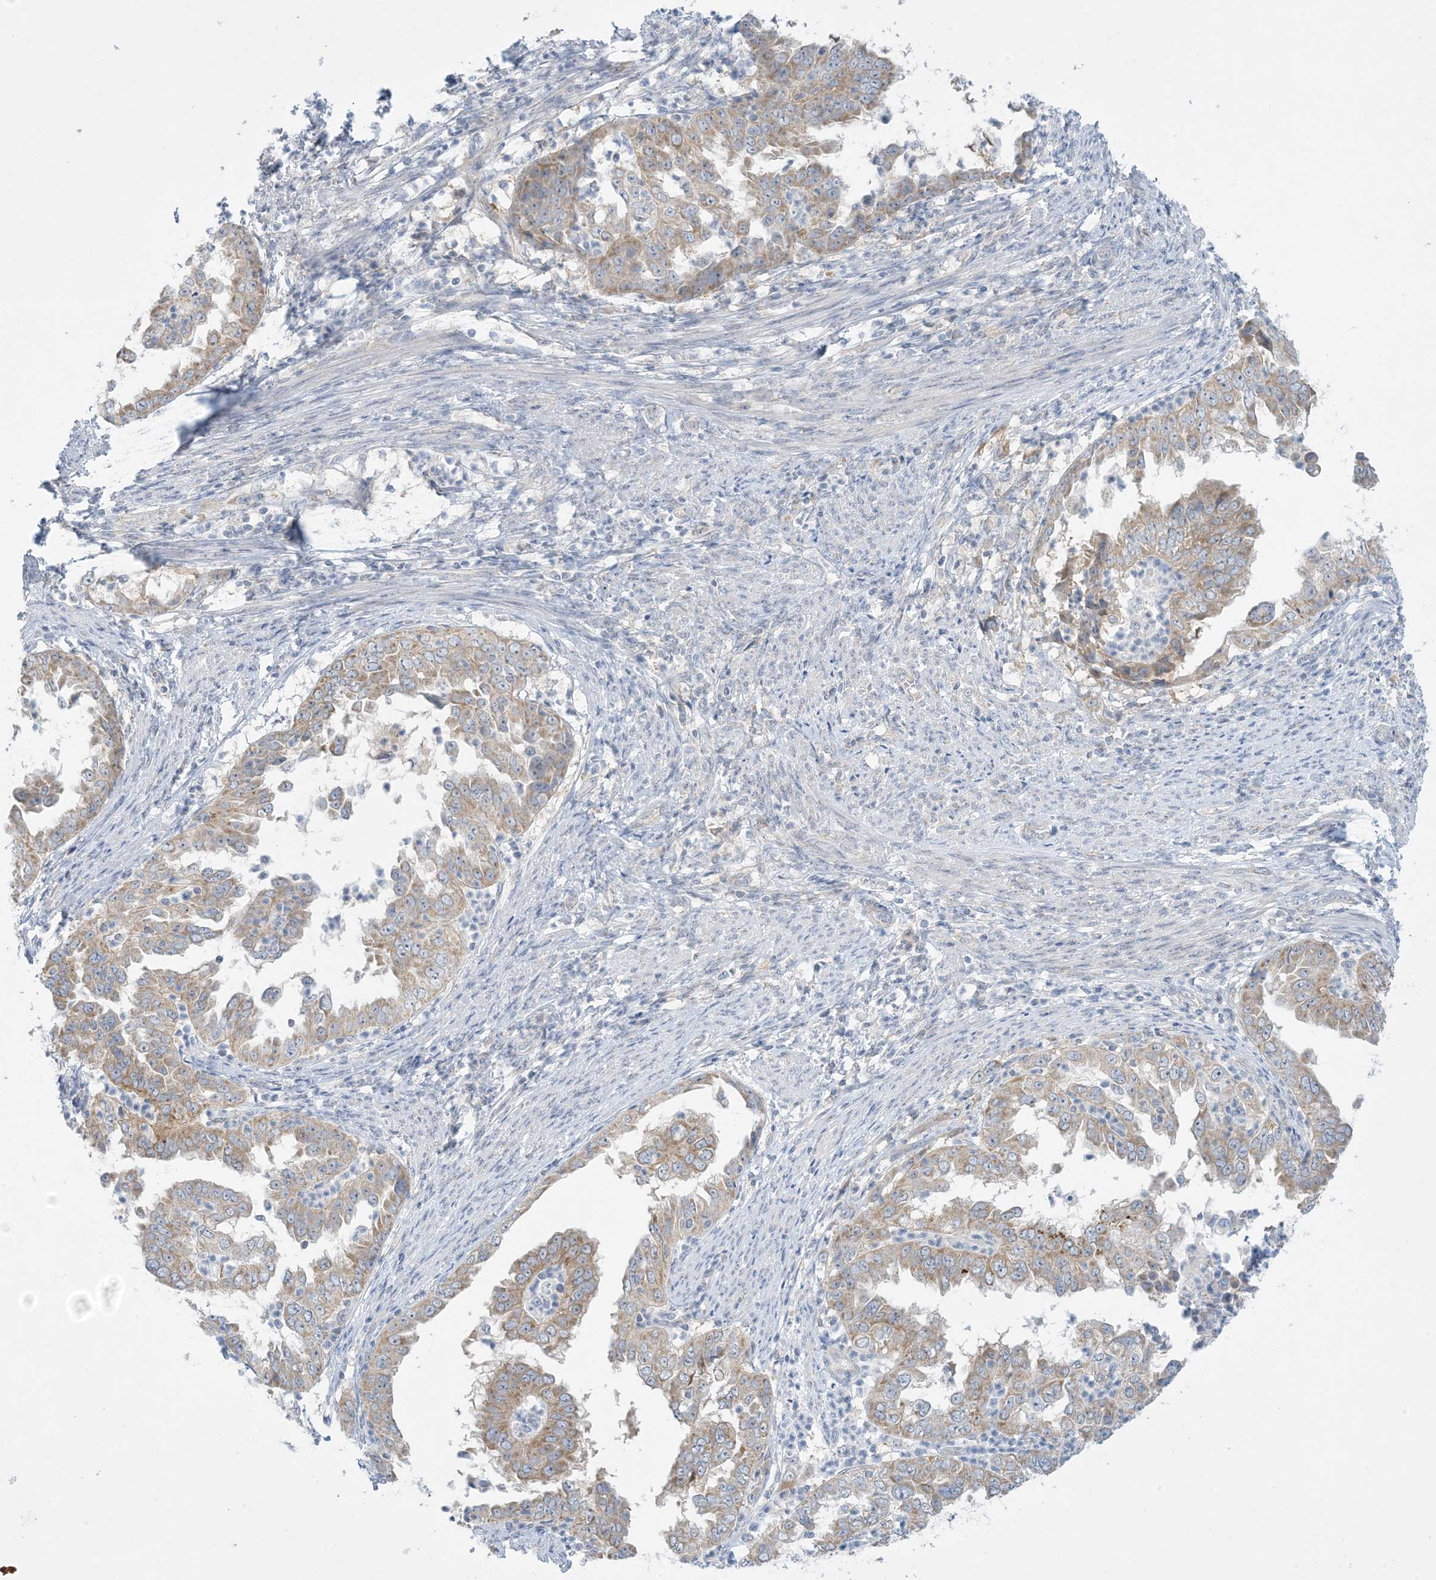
{"staining": {"intensity": "weak", "quantity": "25%-75%", "location": "cytoplasmic/membranous"}, "tissue": "endometrial cancer", "cell_type": "Tumor cells", "image_type": "cancer", "snomed": [{"axis": "morphology", "description": "Adenocarcinoma, NOS"}, {"axis": "topography", "description": "Endometrium"}], "caption": "Immunohistochemical staining of human endometrial cancer (adenocarcinoma) shows low levels of weak cytoplasmic/membranous protein positivity in approximately 25%-75% of tumor cells.", "gene": "MRPS18A", "patient": {"sex": "female", "age": 85}}